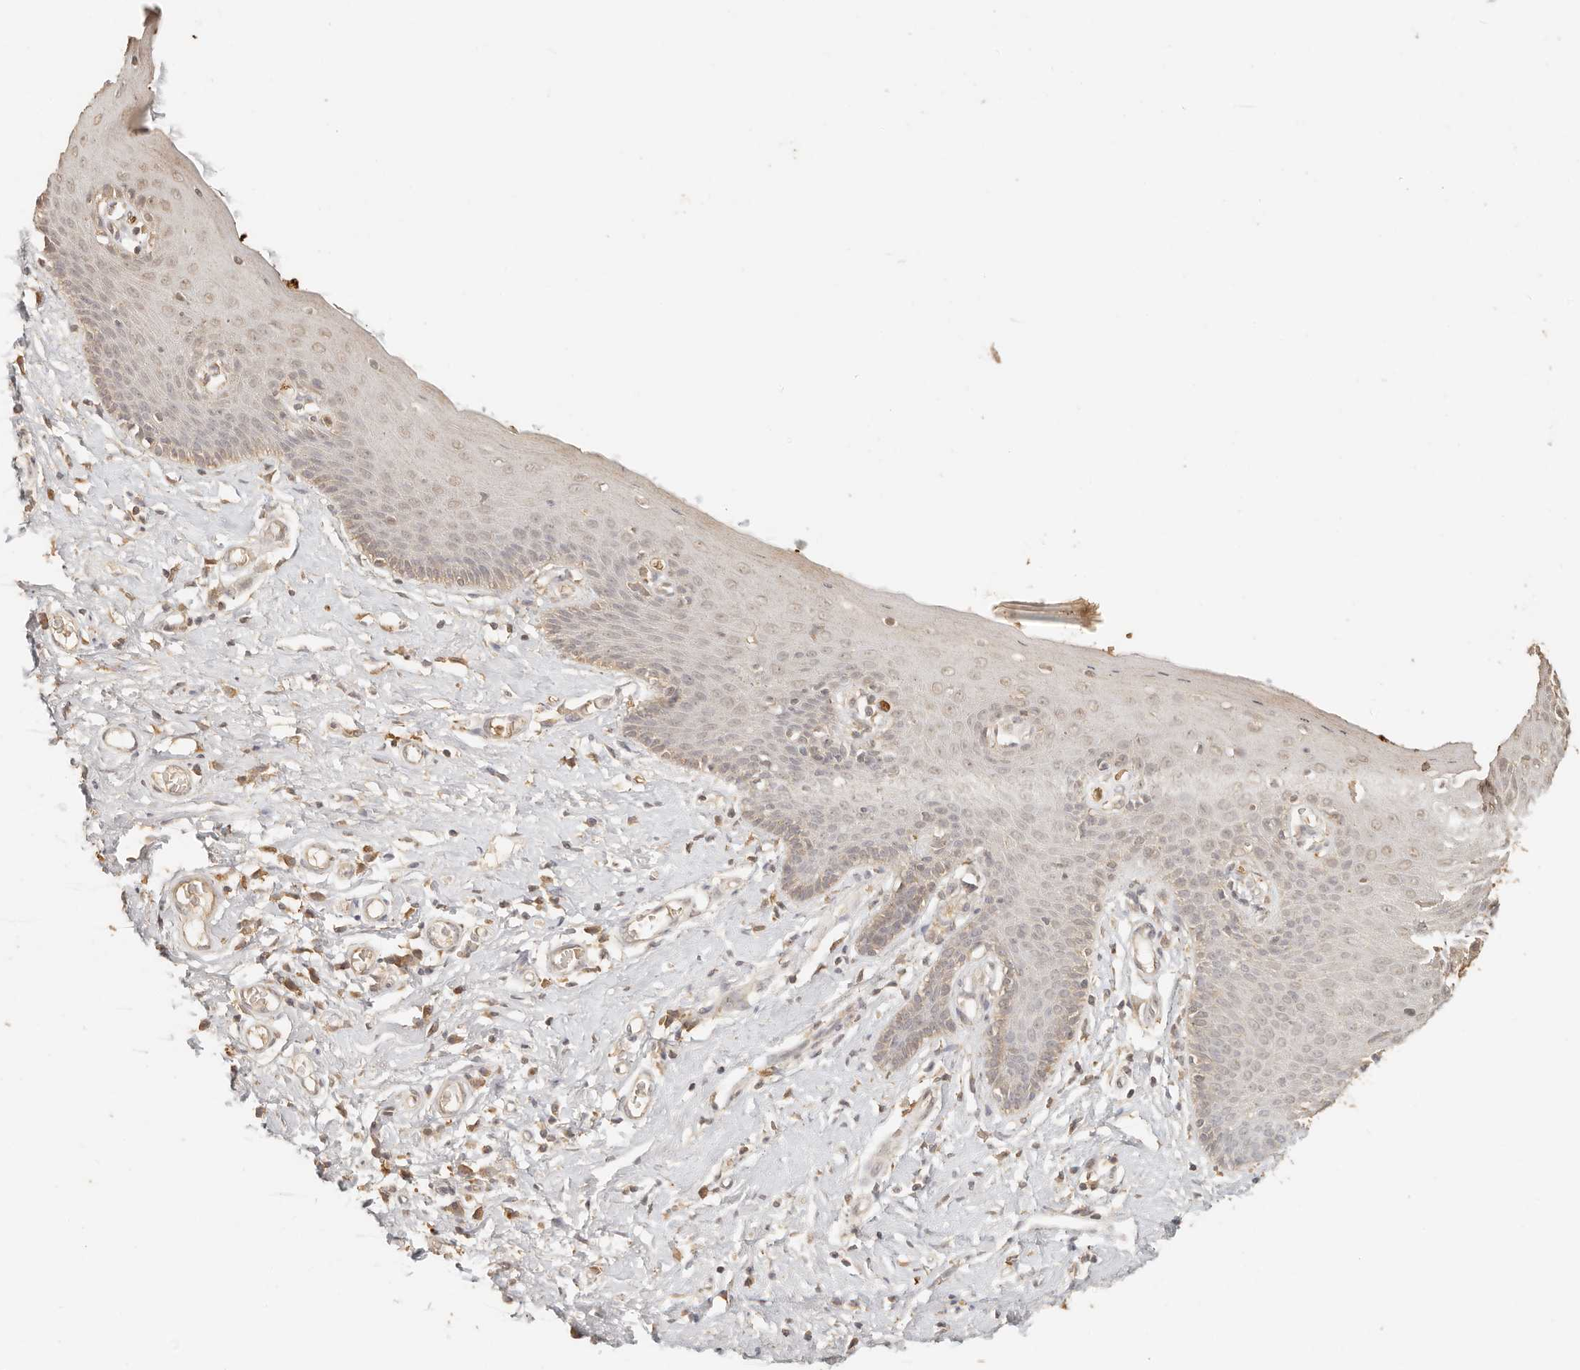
{"staining": {"intensity": "weak", "quantity": "25%-75%", "location": "cytoplasmic/membranous,nuclear"}, "tissue": "skin", "cell_type": "Epidermal cells", "image_type": "normal", "snomed": [{"axis": "morphology", "description": "Normal tissue, NOS"}, {"axis": "topography", "description": "Vulva"}], "caption": "Protein expression analysis of normal human skin reveals weak cytoplasmic/membranous,nuclear staining in approximately 25%-75% of epidermal cells. (brown staining indicates protein expression, while blue staining denotes nuclei).", "gene": "INTS11", "patient": {"sex": "female", "age": 66}}